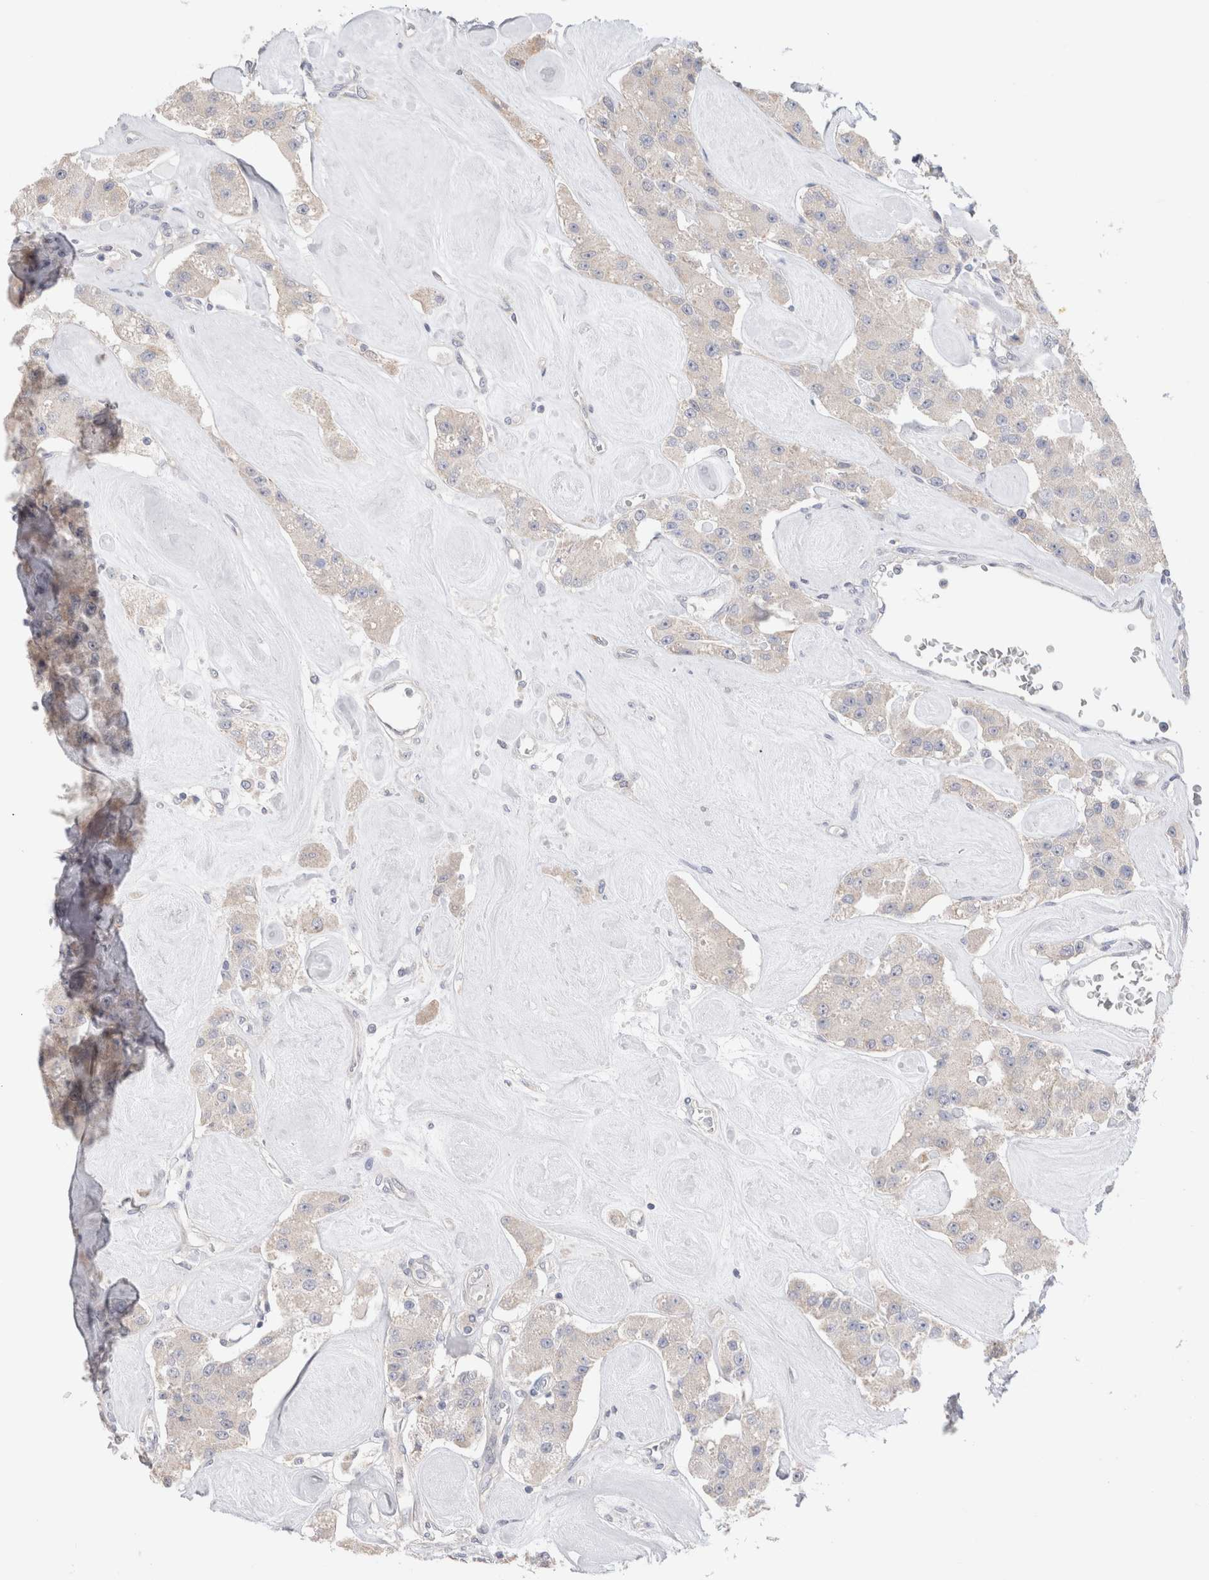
{"staining": {"intensity": "weak", "quantity": "<25%", "location": "cytoplasmic/membranous"}, "tissue": "carcinoid", "cell_type": "Tumor cells", "image_type": "cancer", "snomed": [{"axis": "morphology", "description": "Carcinoid, malignant, NOS"}, {"axis": "topography", "description": "Pancreas"}], "caption": "This is a micrograph of IHC staining of carcinoid, which shows no expression in tumor cells.", "gene": "DMD", "patient": {"sex": "male", "age": 41}}